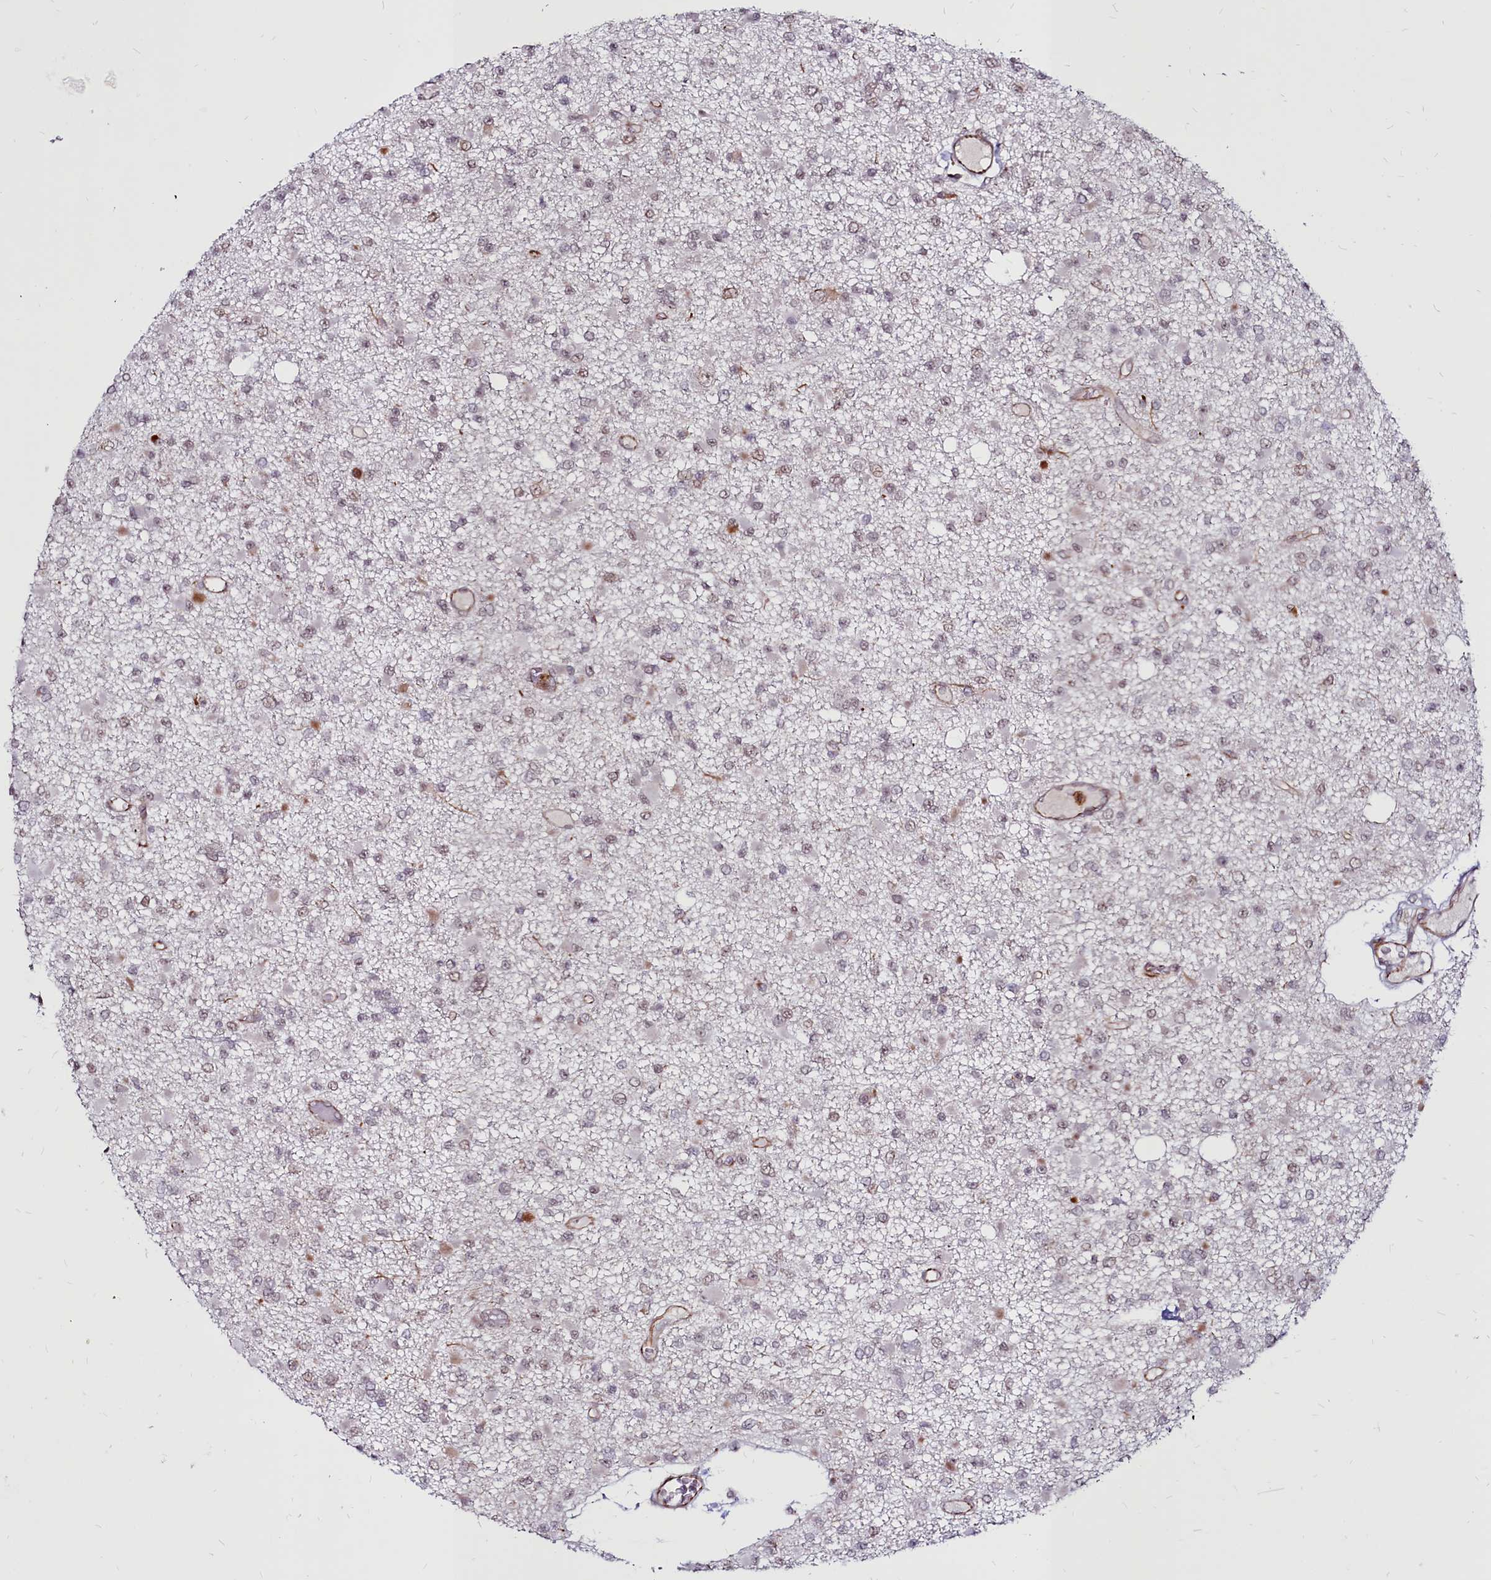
{"staining": {"intensity": "weak", "quantity": "<25%", "location": "nuclear"}, "tissue": "glioma", "cell_type": "Tumor cells", "image_type": "cancer", "snomed": [{"axis": "morphology", "description": "Glioma, malignant, Low grade"}, {"axis": "topography", "description": "Brain"}], "caption": "DAB immunohistochemical staining of low-grade glioma (malignant) shows no significant expression in tumor cells. Brightfield microscopy of IHC stained with DAB (3,3'-diaminobenzidine) (brown) and hematoxylin (blue), captured at high magnification.", "gene": "CLK3", "patient": {"sex": "female", "age": 22}}